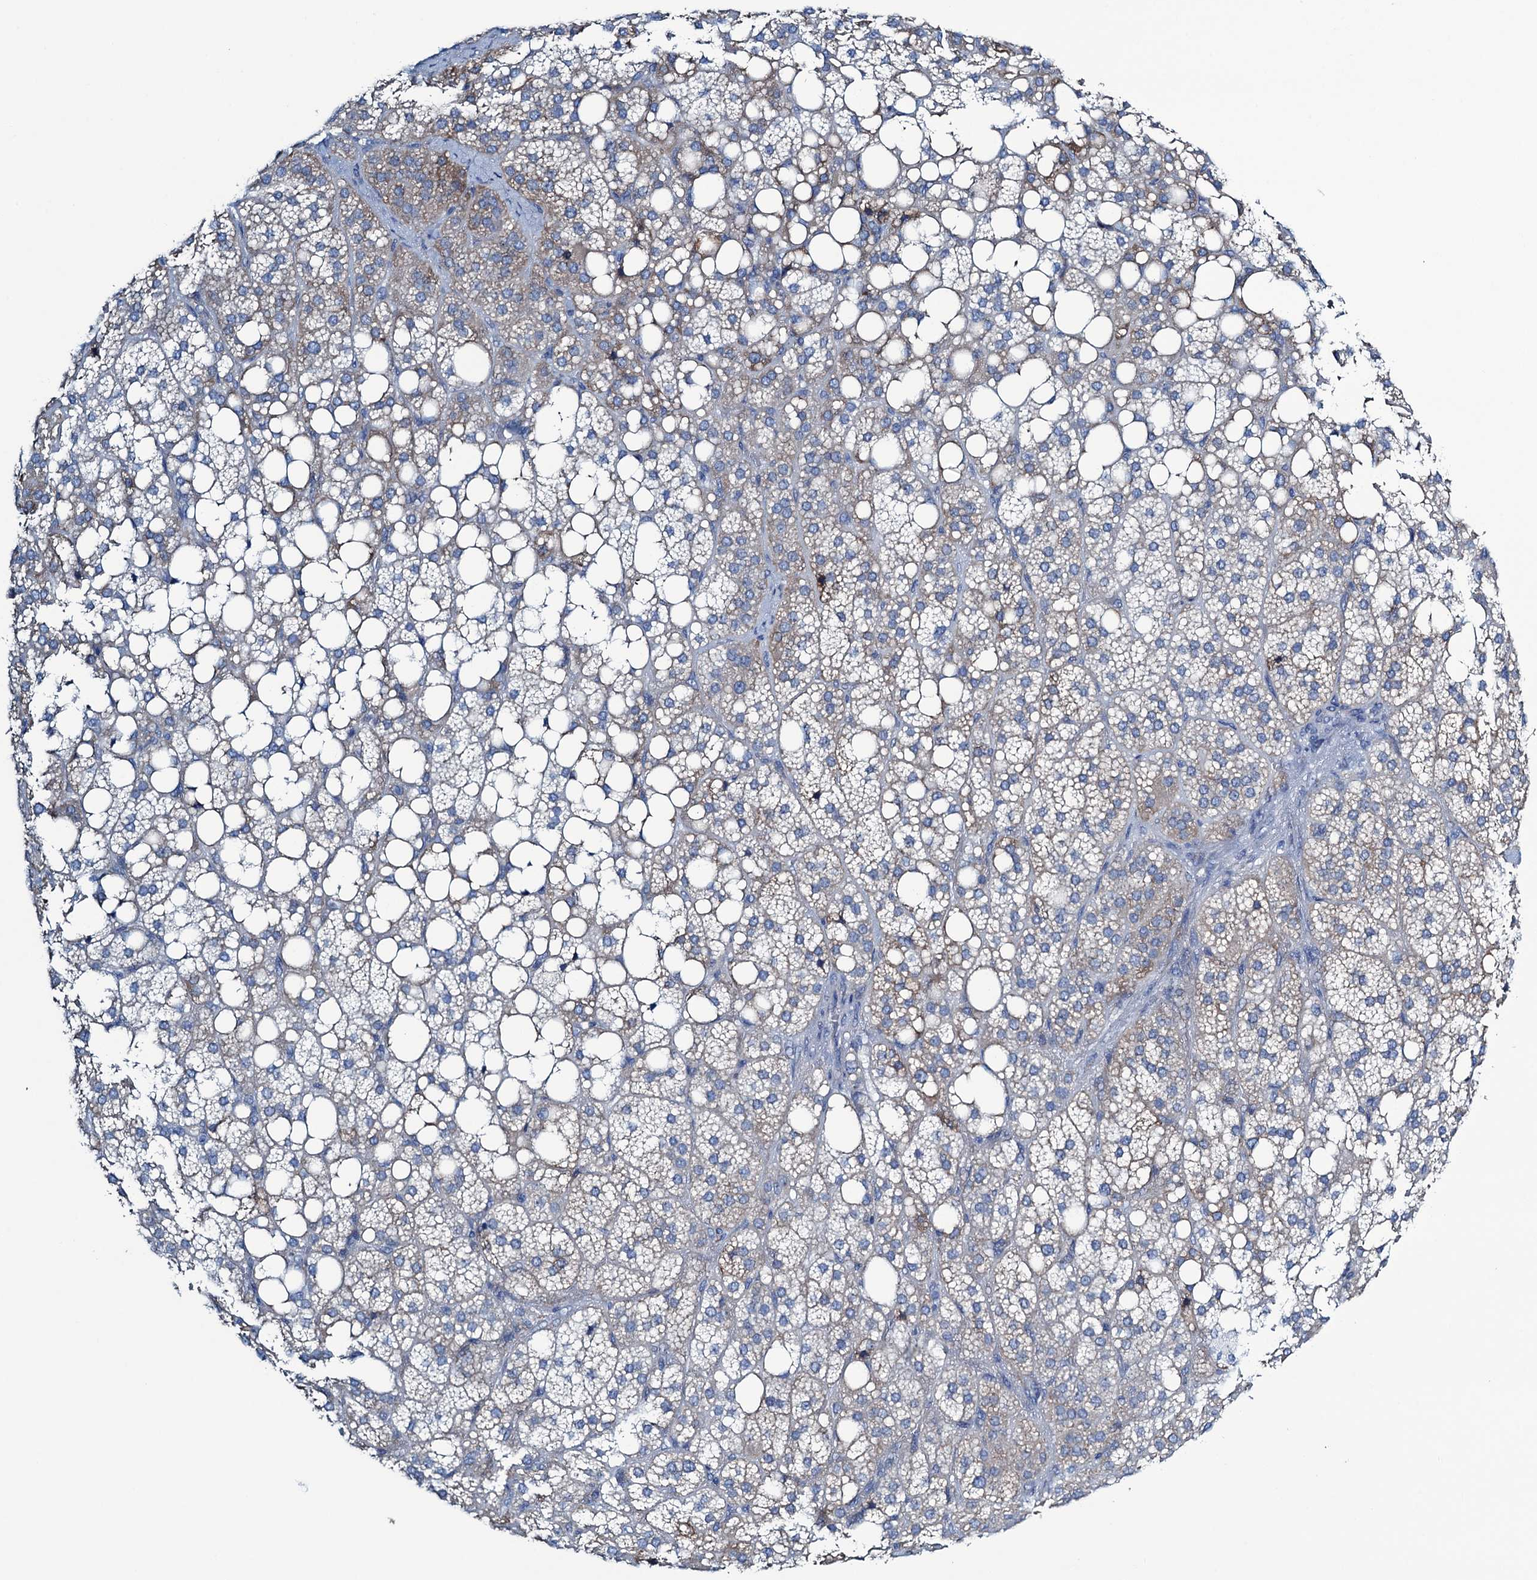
{"staining": {"intensity": "moderate", "quantity": "25%-75%", "location": "cytoplasmic/membranous"}, "tissue": "adrenal gland", "cell_type": "Glandular cells", "image_type": "normal", "snomed": [{"axis": "morphology", "description": "Normal tissue, NOS"}, {"axis": "topography", "description": "Adrenal gland"}], "caption": "Protein positivity by IHC displays moderate cytoplasmic/membranous expression in approximately 25%-75% of glandular cells in benign adrenal gland. The staining was performed using DAB (3,3'-diaminobenzidine) to visualize the protein expression in brown, while the nuclei were stained in blue with hematoxylin (Magnification: 20x).", "gene": "C10orf88", "patient": {"sex": "female", "age": 59}}